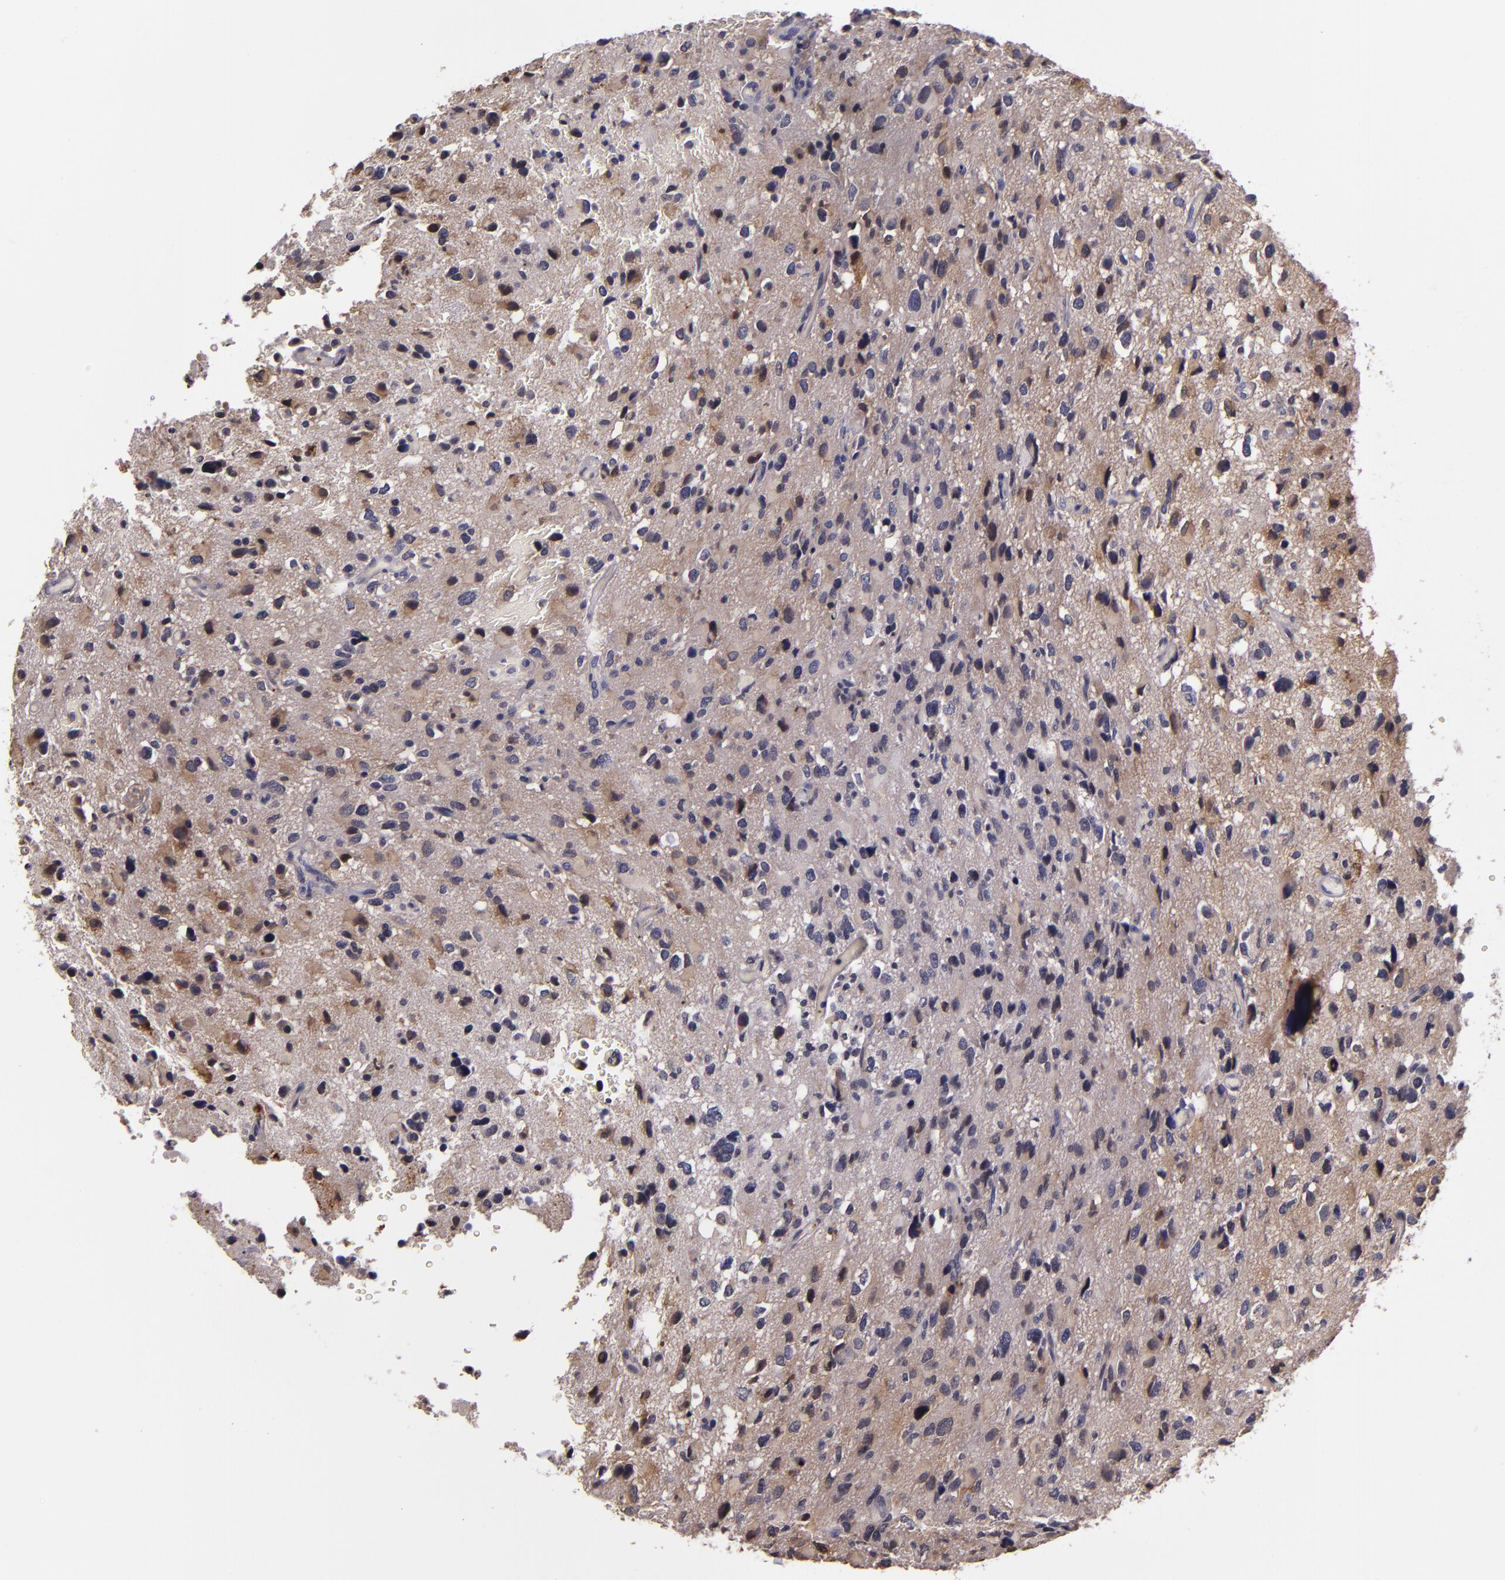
{"staining": {"intensity": "weak", "quantity": "<25%", "location": "cytoplasmic/membranous"}, "tissue": "glioma", "cell_type": "Tumor cells", "image_type": "cancer", "snomed": [{"axis": "morphology", "description": "Glioma, malignant, High grade"}, {"axis": "topography", "description": "Brain"}], "caption": "Immunohistochemical staining of high-grade glioma (malignant) demonstrates no significant staining in tumor cells.", "gene": "SYTL4", "patient": {"sex": "male", "age": 69}}